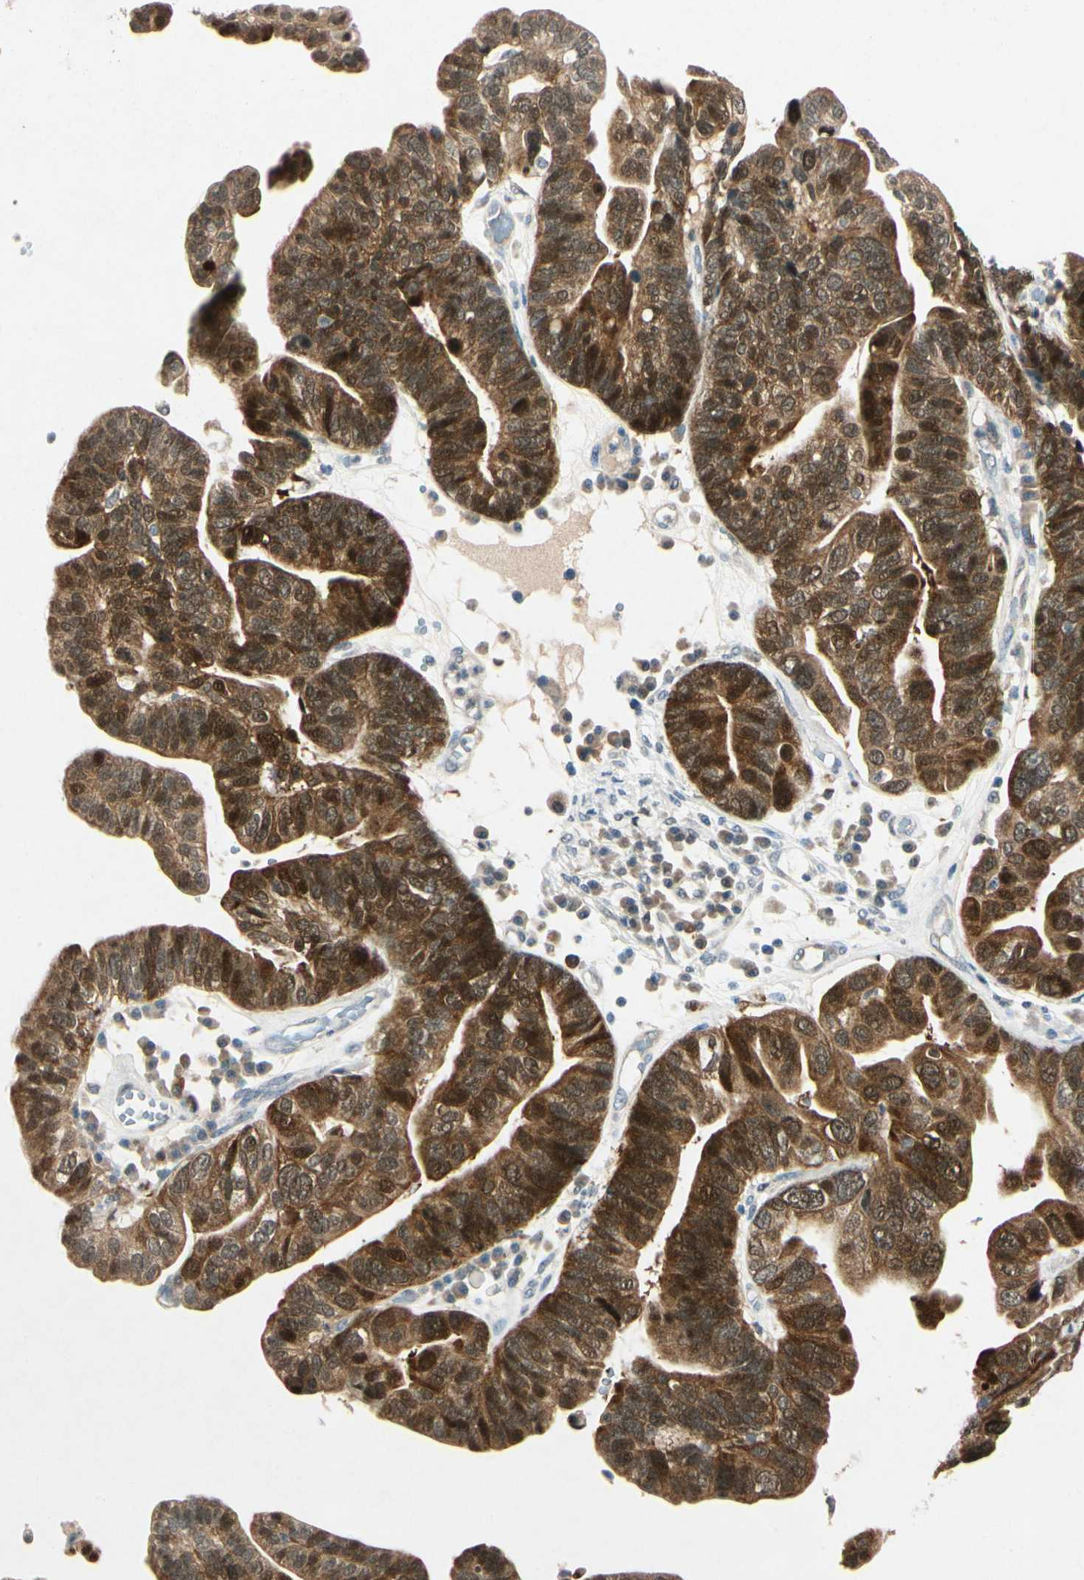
{"staining": {"intensity": "strong", "quantity": ">75%", "location": "cytoplasmic/membranous,nuclear"}, "tissue": "ovarian cancer", "cell_type": "Tumor cells", "image_type": "cancer", "snomed": [{"axis": "morphology", "description": "Cystadenocarcinoma, serous, NOS"}, {"axis": "topography", "description": "Ovary"}], "caption": "The photomicrograph shows immunohistochemical staining of ovarian cancer. There is strong cytoplasmic/membranous and nuclear positivity is seen in approximately >75% of tumor cells.", "gene": "HSPA1B", "patient": {"sex": "female", "age": 56}}